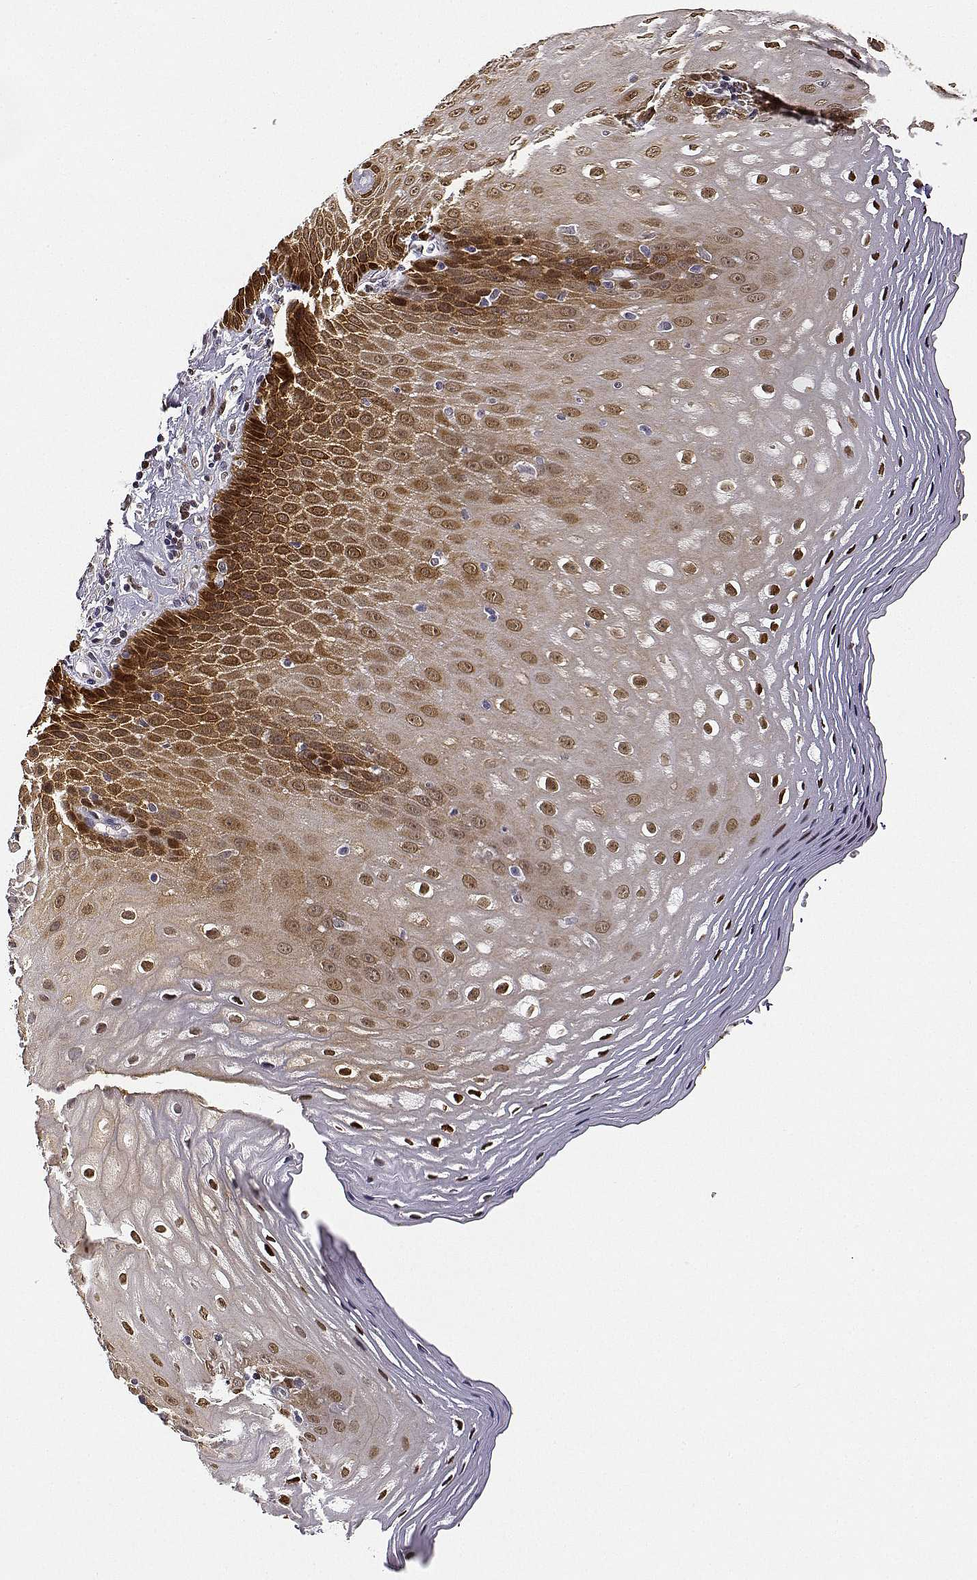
{"staining": {"intensity": "strong", "quantity": ">75%", "location": "cytoplasmic/membranous,nuclear"}, "tissue": "esophagus", "cell_type": "Squamous epithelial cells", "image_type": "normal", "snomed": [{"axis": "morphology", "description": "Normal tissue, NOS"}, {"axis": "topography", "description": "Esophagus"}], "caption": "Immunohistochemical staining of unremarkable esophagus reveals >75% levels of strong cytoplasmic/membranous,nuclear protein staining in about >75% of squamous epithelial cells.", "gene": "PHGDH", "patient": {"sex": "female", "age": 68}}